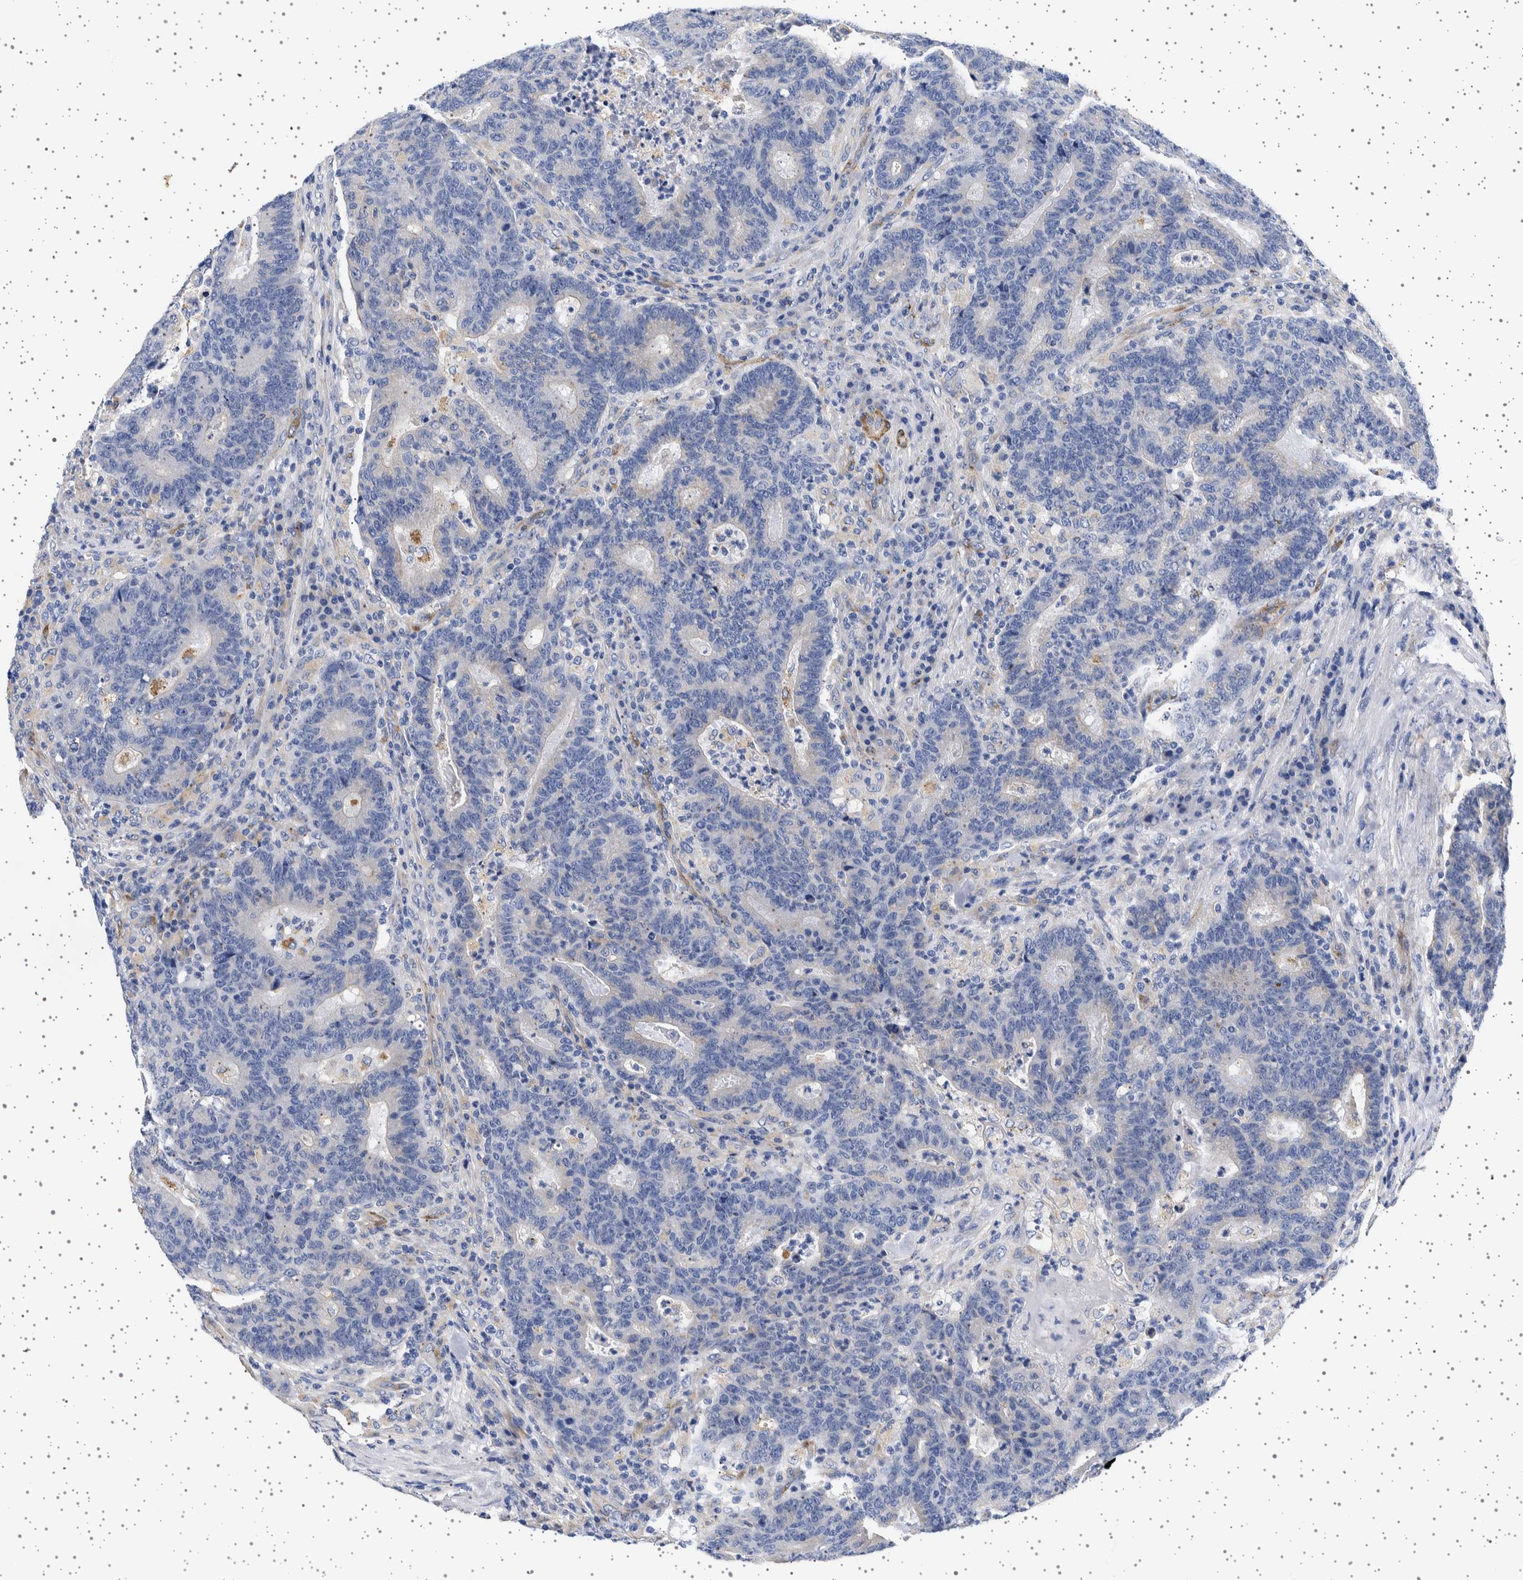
{"staining": {"intensity": "negative", "quantity": "none", "location": "none"}, "tissue": "colorectal cancer", "cell_type": "Tumor cells", "image_type": "cancer", "snomed": [{"axis": "morphology", "description": "Adenocarcinoma, NOS"}, {"axis": "topography", "description": "Colon"}], "caption": "Tumor cells are negative for protein expression in human colorectal adenocarcinoma.", "gene": "SEPTIN4", "patient": {"sex": "female", "age": 75}}